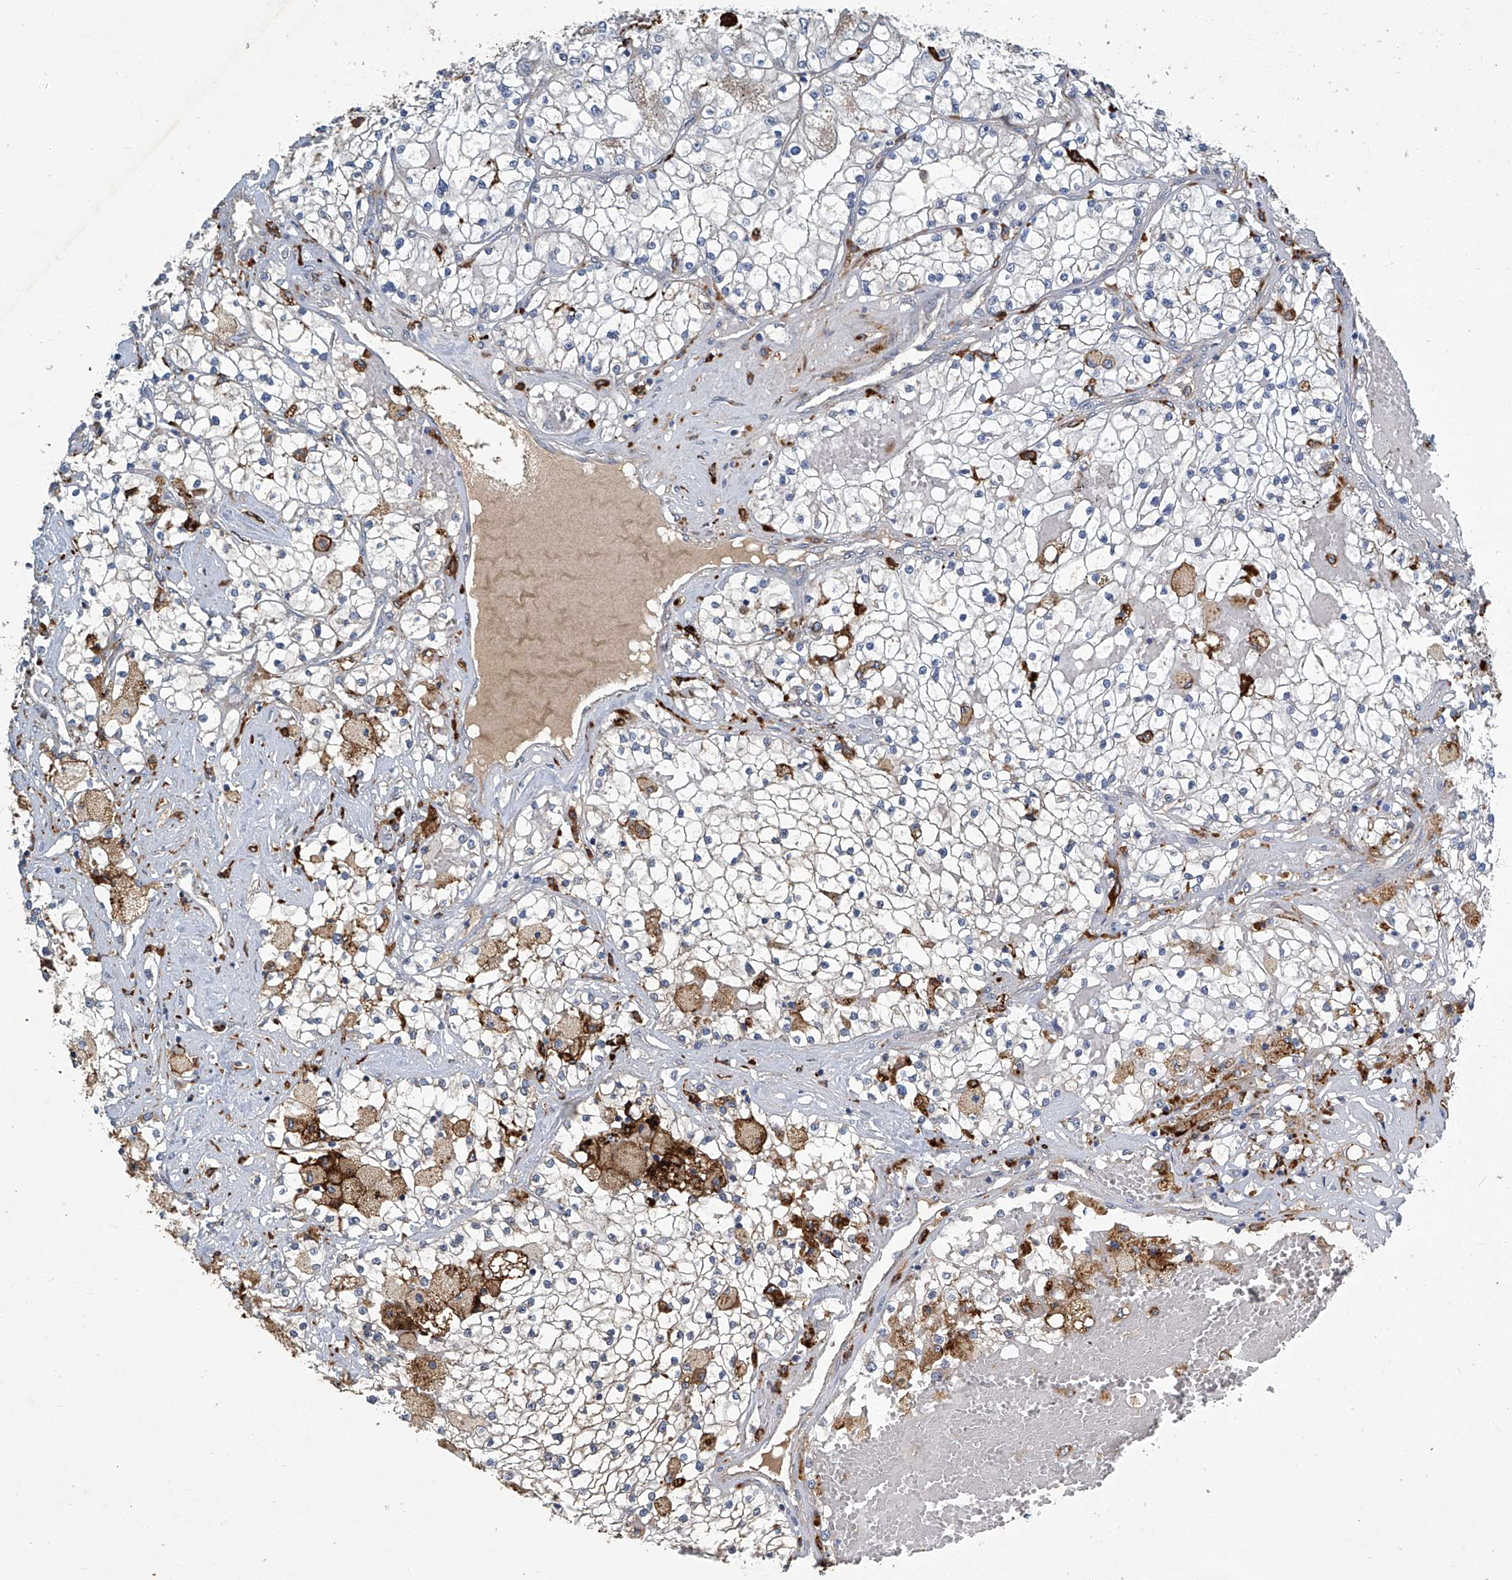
{"staining": {"intensity": "weak", "quantity": "<25%", "location": "cytoplasmic/membranous"}, "tissue": "renal cancer", "cell_type": "Tumor cells", "image_type": "cancer", "snomed": [{"axis": "morphology", "description": "Normal tissue, NOS"}, {"axis": "morphology", "description": "Adenocarcinoma, NOS"}, {"axis": "topography", "description": "Kidney"}], "caption": "High power microscopy image of an immunohistochemistry (IHC) histopathology image of adenocarcinoma (renal), revealing no significant expression in tumor cells.", "gene": "FAM167A", "patient": {"sex": "male", "age": 68}}